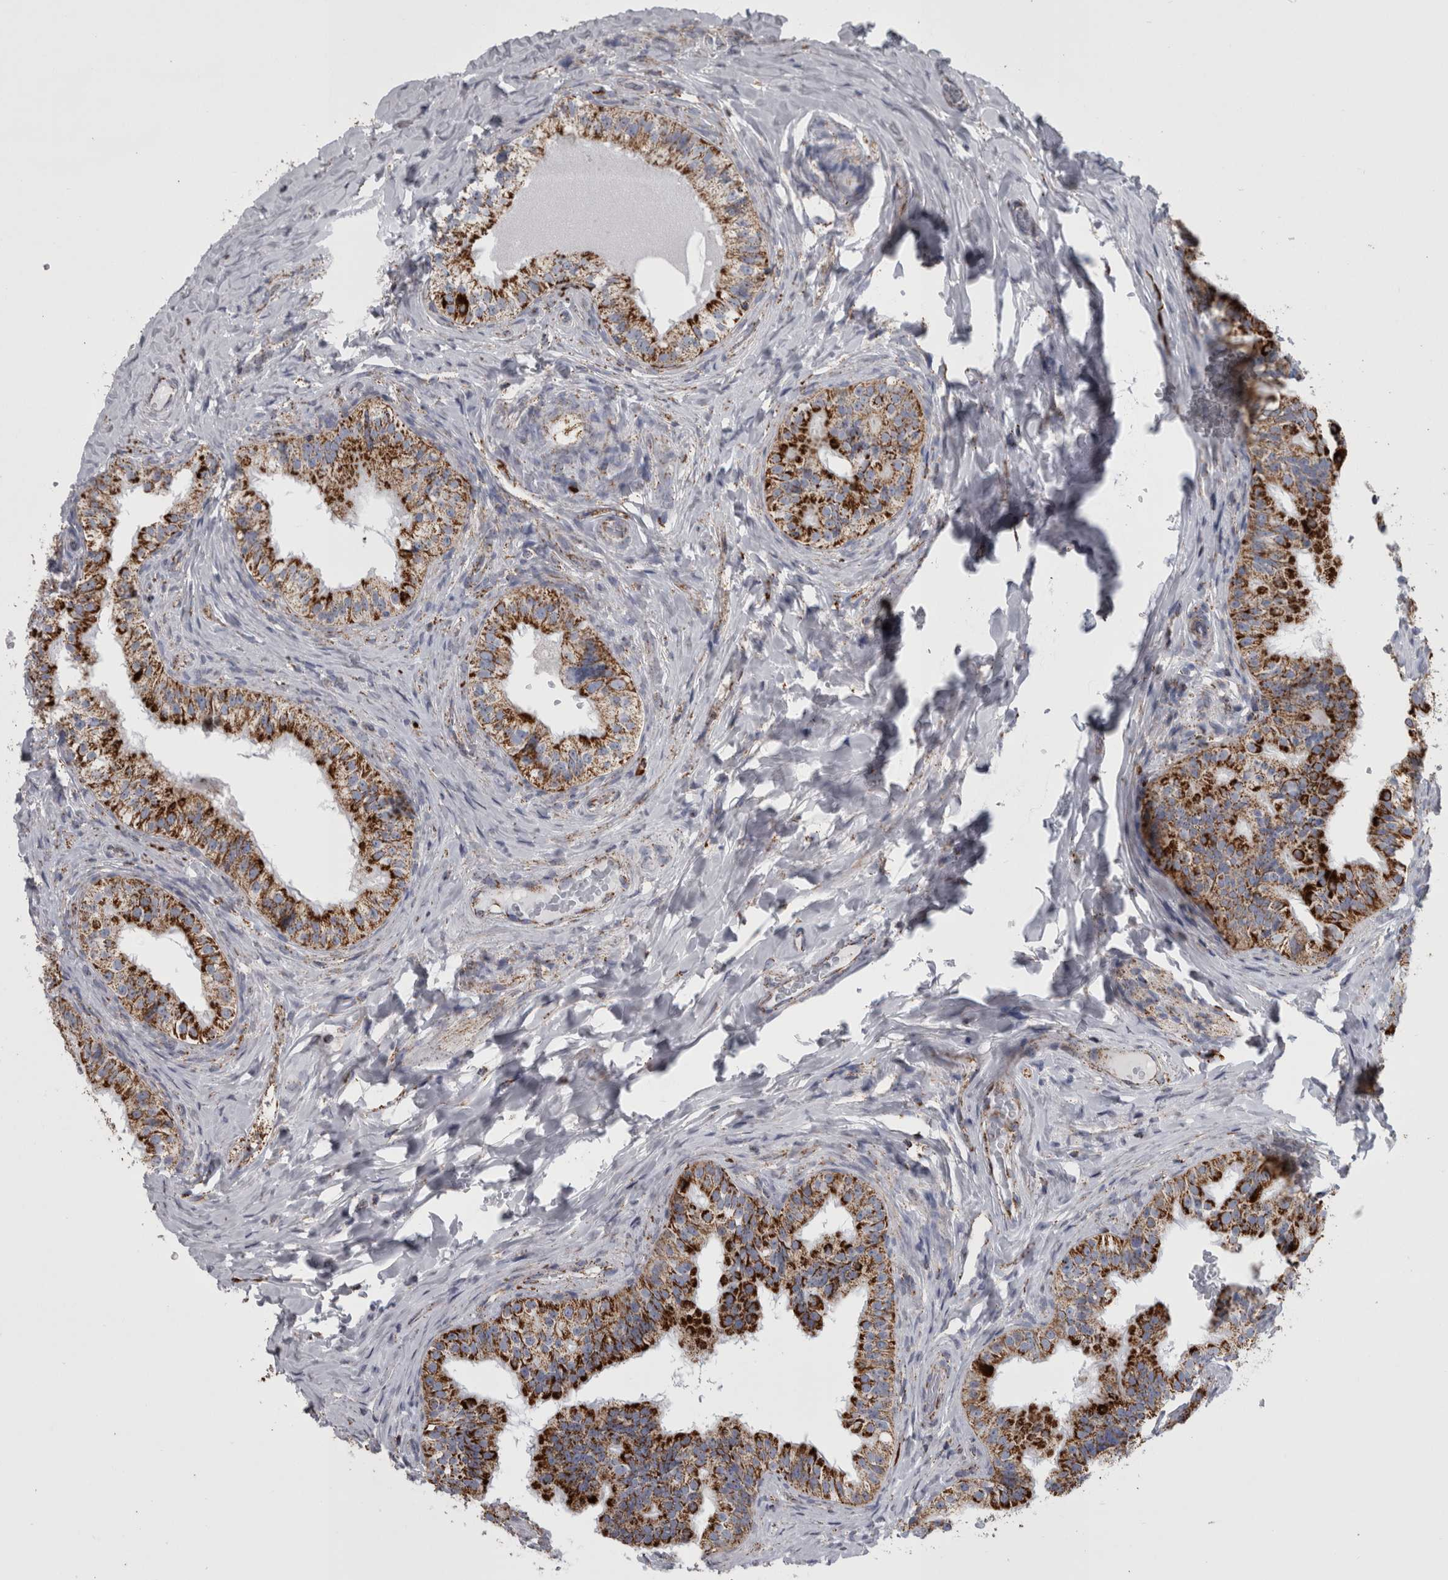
{"staining": {"intensity": "strong", "quantity": ">75%", "location": "cytoplasmic/membranous"}, "tissue": "epididymis", "cell_type": "Glandular cells", "image_type": "normal", "snomed": [{"axis": "morphology", "description": "Normal tissue, NOS"}, {"axis": "topography", "description": "Epididymis"}], "caption": "Immunohistochemistry staining of normal epididymis, which displays high levels of strong cytoplasmic/membranous expression in about >75% of glandular cells indicating strong cytoplasmic/membranous protein expression. The staining was performed using DAB (brown) for protein detection and nuclei were counterstained in hematoxylin (blue).", "gene": "MDH2", "patient": {"sex": "male", "age": 49}}